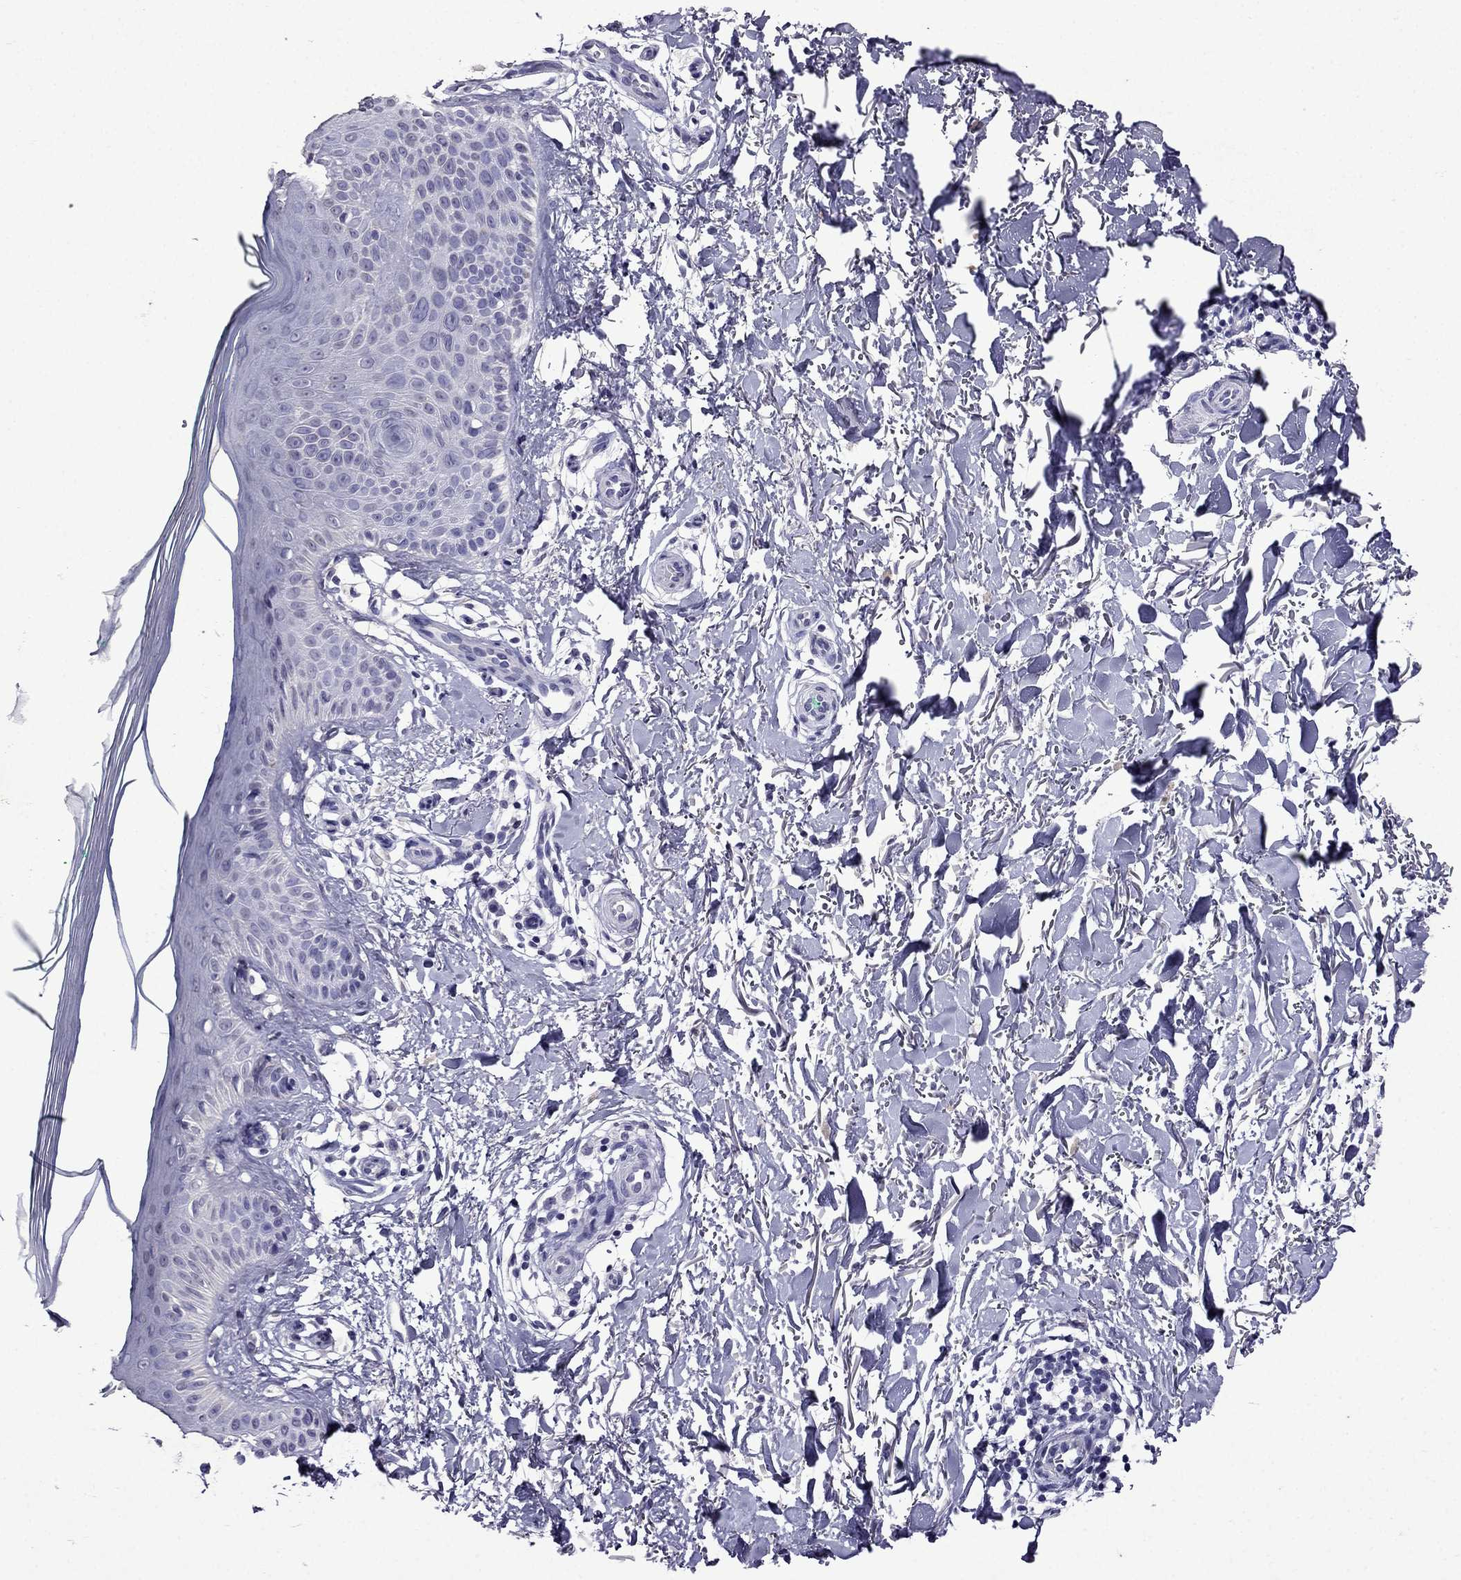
{"staining": {"intensity": "negative", "quantity": "none", "location": "none"}, "tissue": "skin", "cell_type": "Fibroblasts", "image_type": "normal", "snomed": [{"axis": "morphology", "description": "Normal tissue, NOS"}, {"axis": "morphology", "description": "Inflammation, NOS"}, {"axis": "morphology", "description": "Fibrosis, NOS"}, {"axis": "topography", "description": "Skin"}], "caption": "This is an IHC image of benign skin. There is no staining in fibroblasts.", "gene": "DNAH17", "patient": {"sex": "male", "age": 71}}